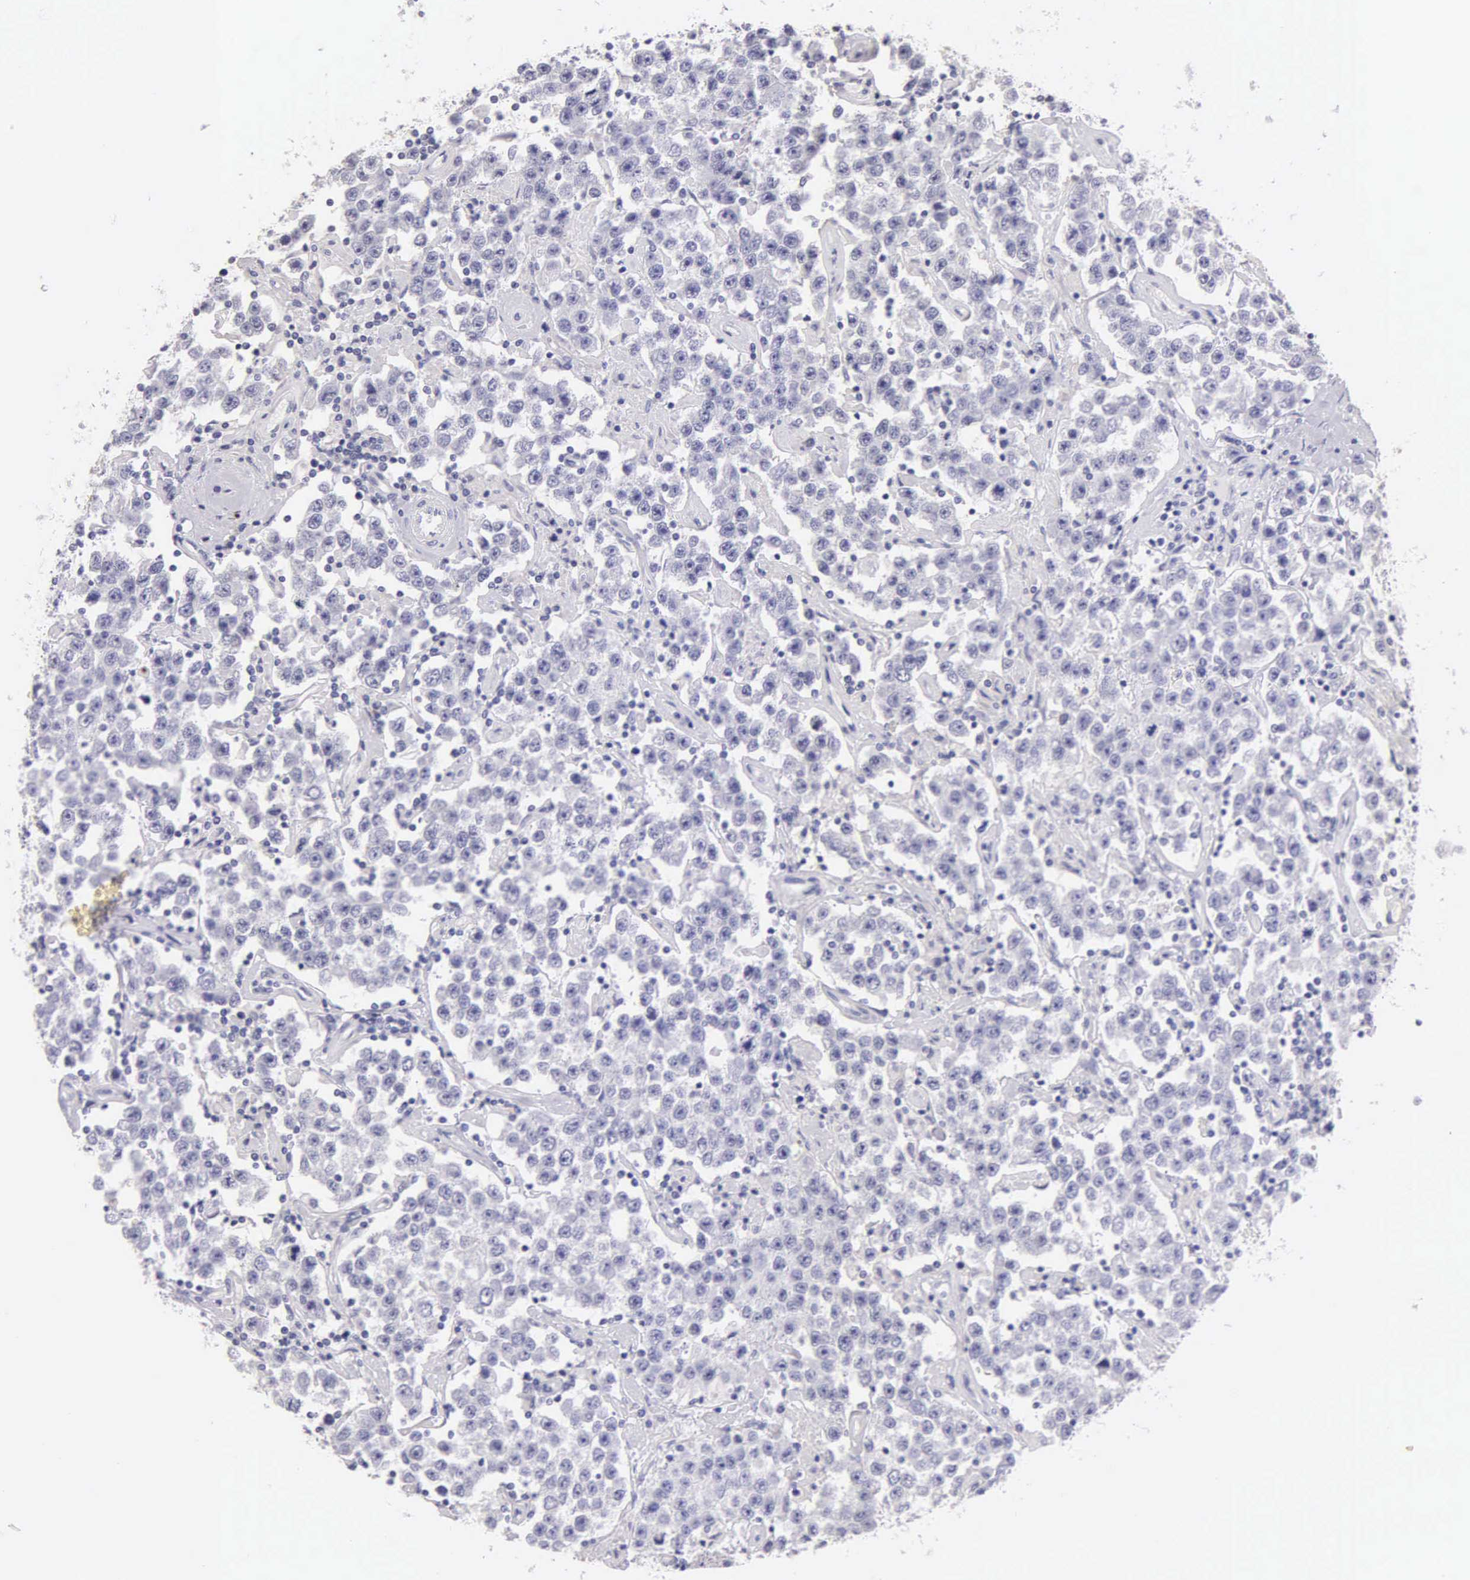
{"staining": {"intensity": "negative", "quantity": "none", "location": "none"}, "tissue": "testis cancer", "cell_type": "Tumor cells", "image_type": "cancer", "snomed": [{"axis": "morphology", "description": "Seminoma, NOS"}, {"axis": "topography", "description": "Testis"}], "caption": "Testis cancer was stained to show a protein in brown. There is no significant positivity in tumor cells.", "gene": "KRT17", "patient": {"sex": "male", "age": 52}}